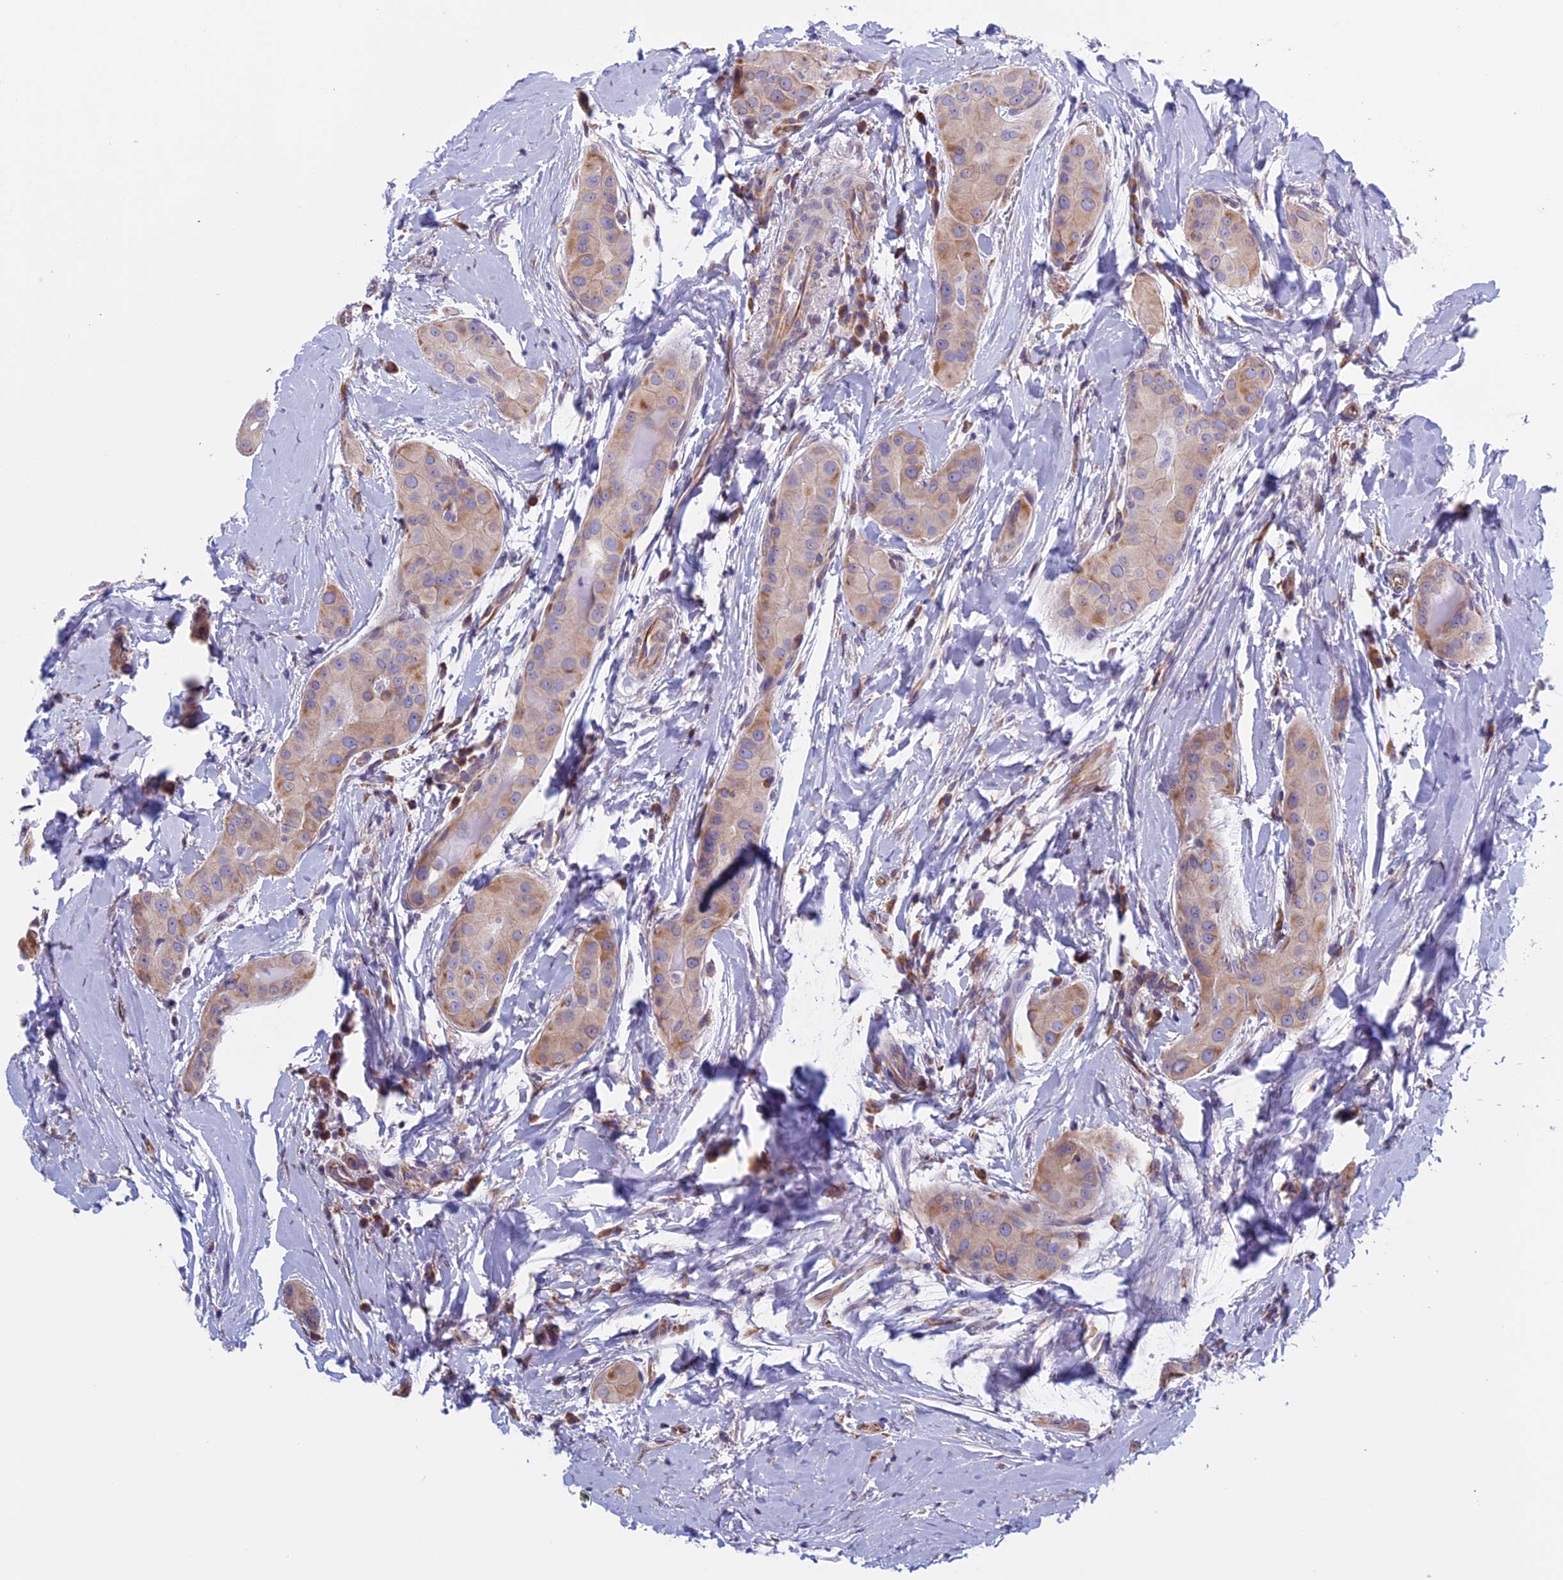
{"staining": {"intensity": "moderate", "quantity": "25%-75%", "location": "cytoplasmic/membranous"}, "tissue": "thyroid cancer", "cell_type": "Tumor cells", "image_type": "cancer", "snomed": [{"axis": "morphology", "description": "Papillary adenocarcinoma, NOS"}, {"axis": "topography", "description": "Thyroid gland"}], "caption": "Thyroid cancer (papillary adenocarcinoma) was stained to show a protein in brown. There is medium levels of moderate cytoplasmic/membranous staining in approximately 25%-75% of tumor cells.", "gene": "BCL2L10", "patient": {"sex": "male", "age": 33}}